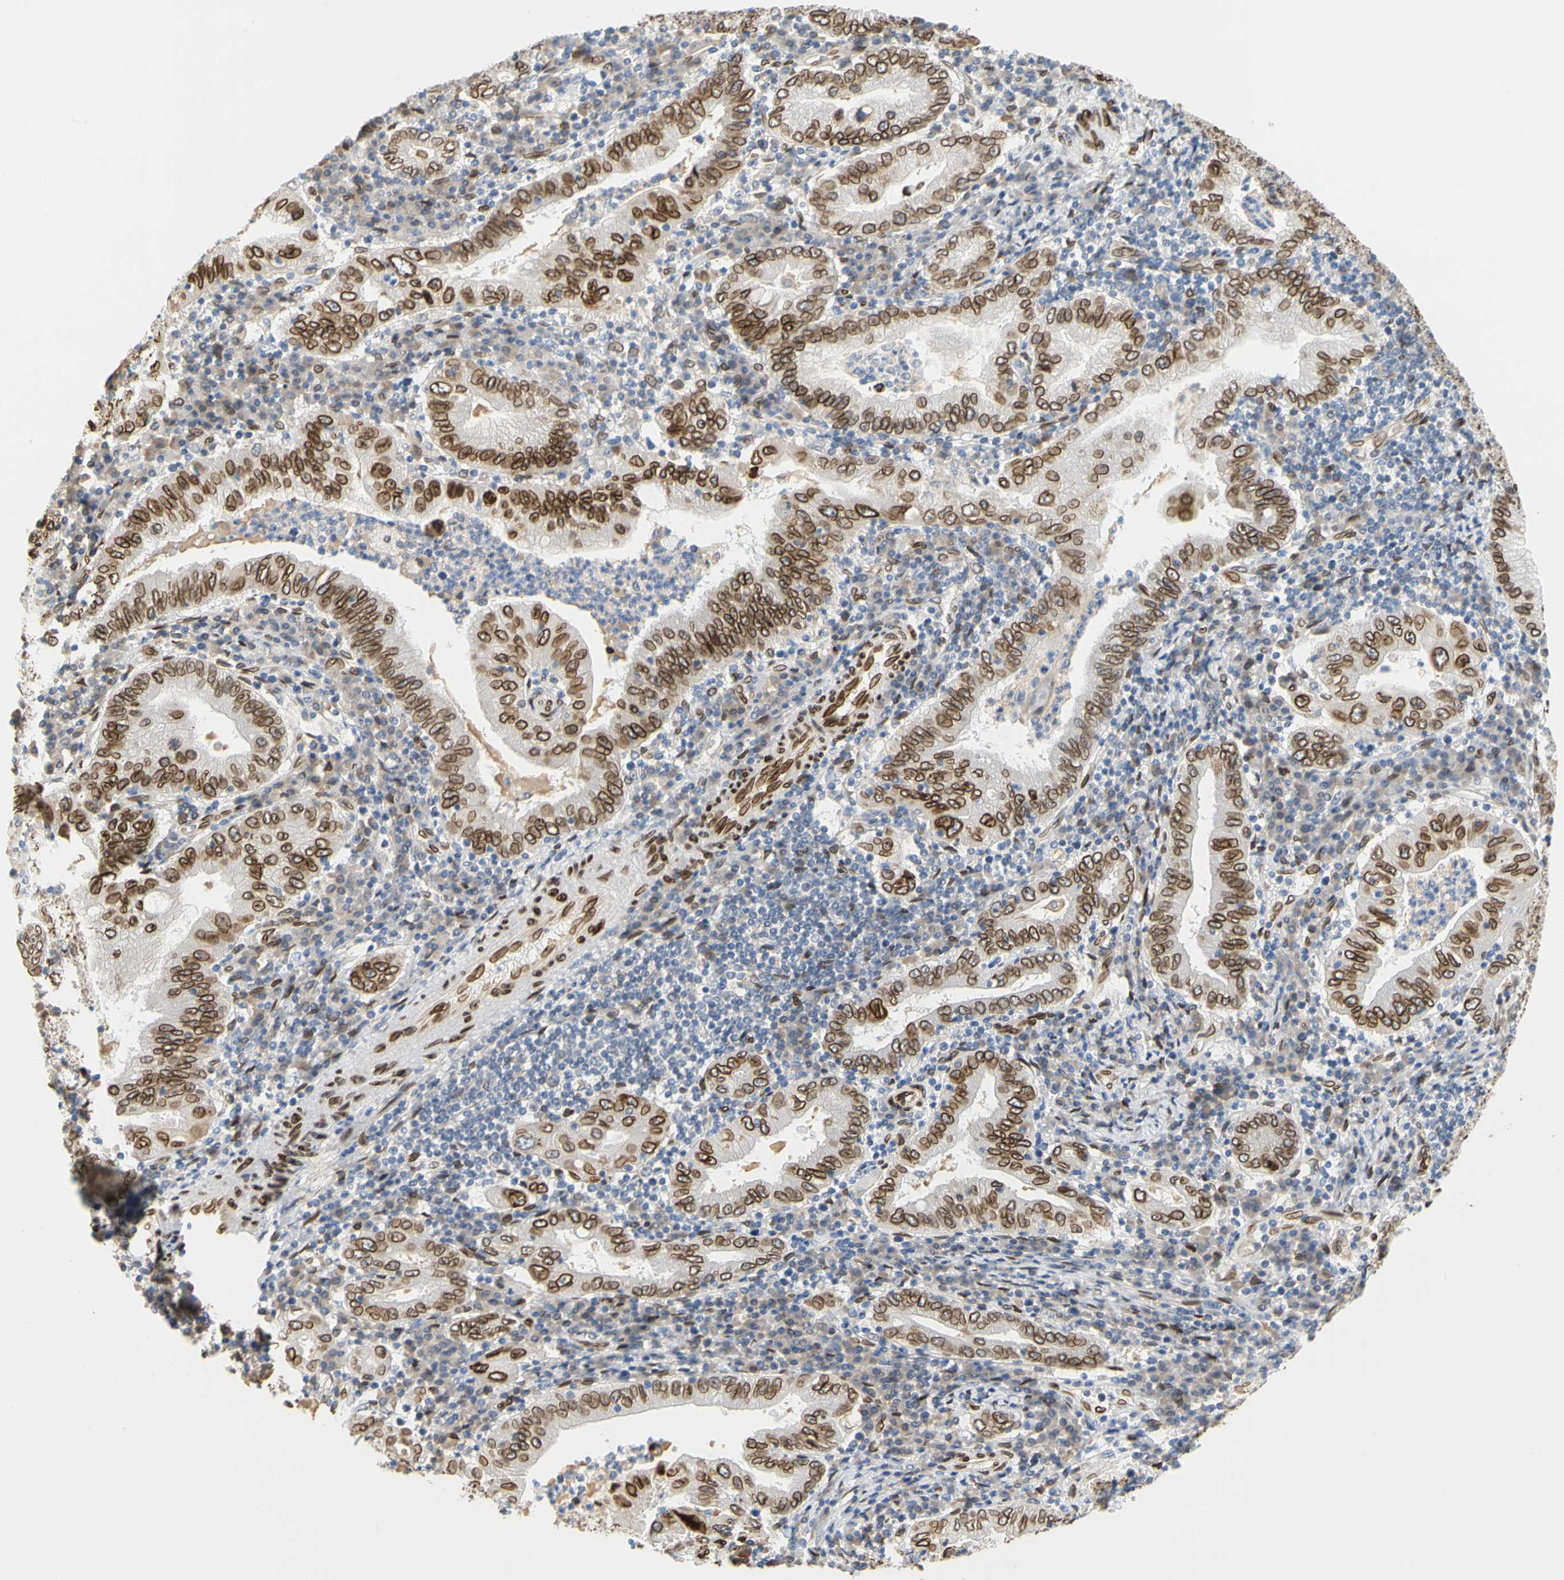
{"staining": {"intensity": "strong", "quantity": ">75%", "location": "cytoplasmic/membranous,nuclear"}, "tissue": "stomach cancer", "cell_type": "Tumor cells", "image_type": "cancer", "snomed": [{"axis": "morphology", "description": "Normal tissue, NOS"}, {"axis": "morphology", "description": "Adenocarcinoma, NOS"}, {"axis": "topography", "description": "Esophagus"}, {"axis": "topography", "description": "Stomach, upper"}, {"axis": "topography", "description": "Peripheral nerve tissue"}], "caption": "Stomach adenocarcinoma tissue displays strong cytoplasmic/membranous and nuclear expression in approximately >75% of tumor cells (Stains: DAB in brown, nuclei in blue, Microscopy: brightfield microscopy at high magnification).", "gene": "SUN1", "patient": {"sex": "male", "age": 62}}